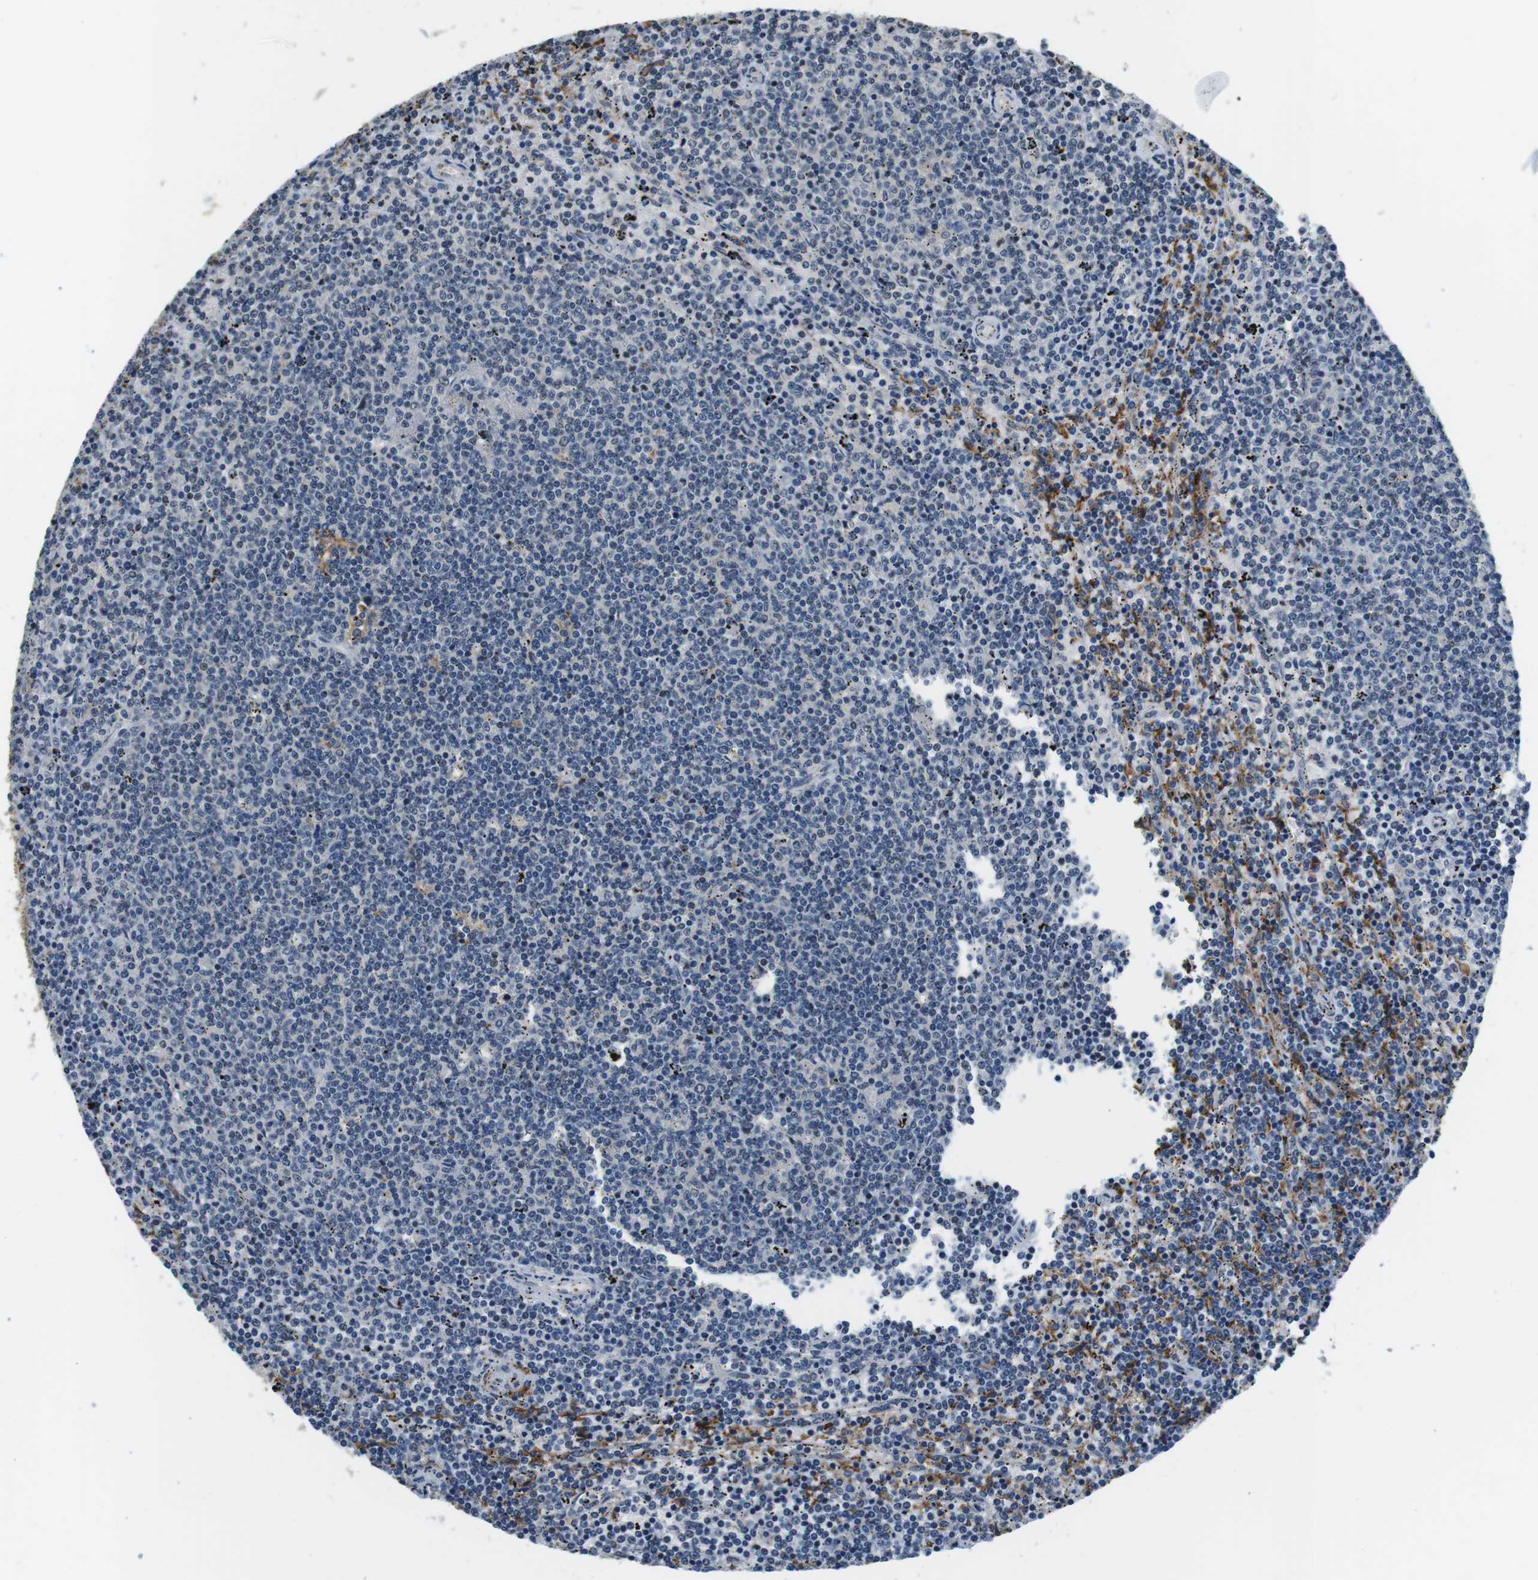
{"staining": {"intensity": "negative", "quantity": "none", "location": "none"}, "tissue": "lymphoma", "cell_type": "Tumor cells", "image_type": "cancer", "snomed": [{"axis": "morphology", "description": "Malignant lymphoma, non-Hodgkin's type, Low grade"}, {"axis": "topography", "description": "Spleen"}], "caption": "Image shows no protein expression in tumor cells of malignant lymphoma, non-Hodgkin's type (low-grade) tissue.", "gene": "CD163L1", "patient": {"sex": "female", "age": 50}}